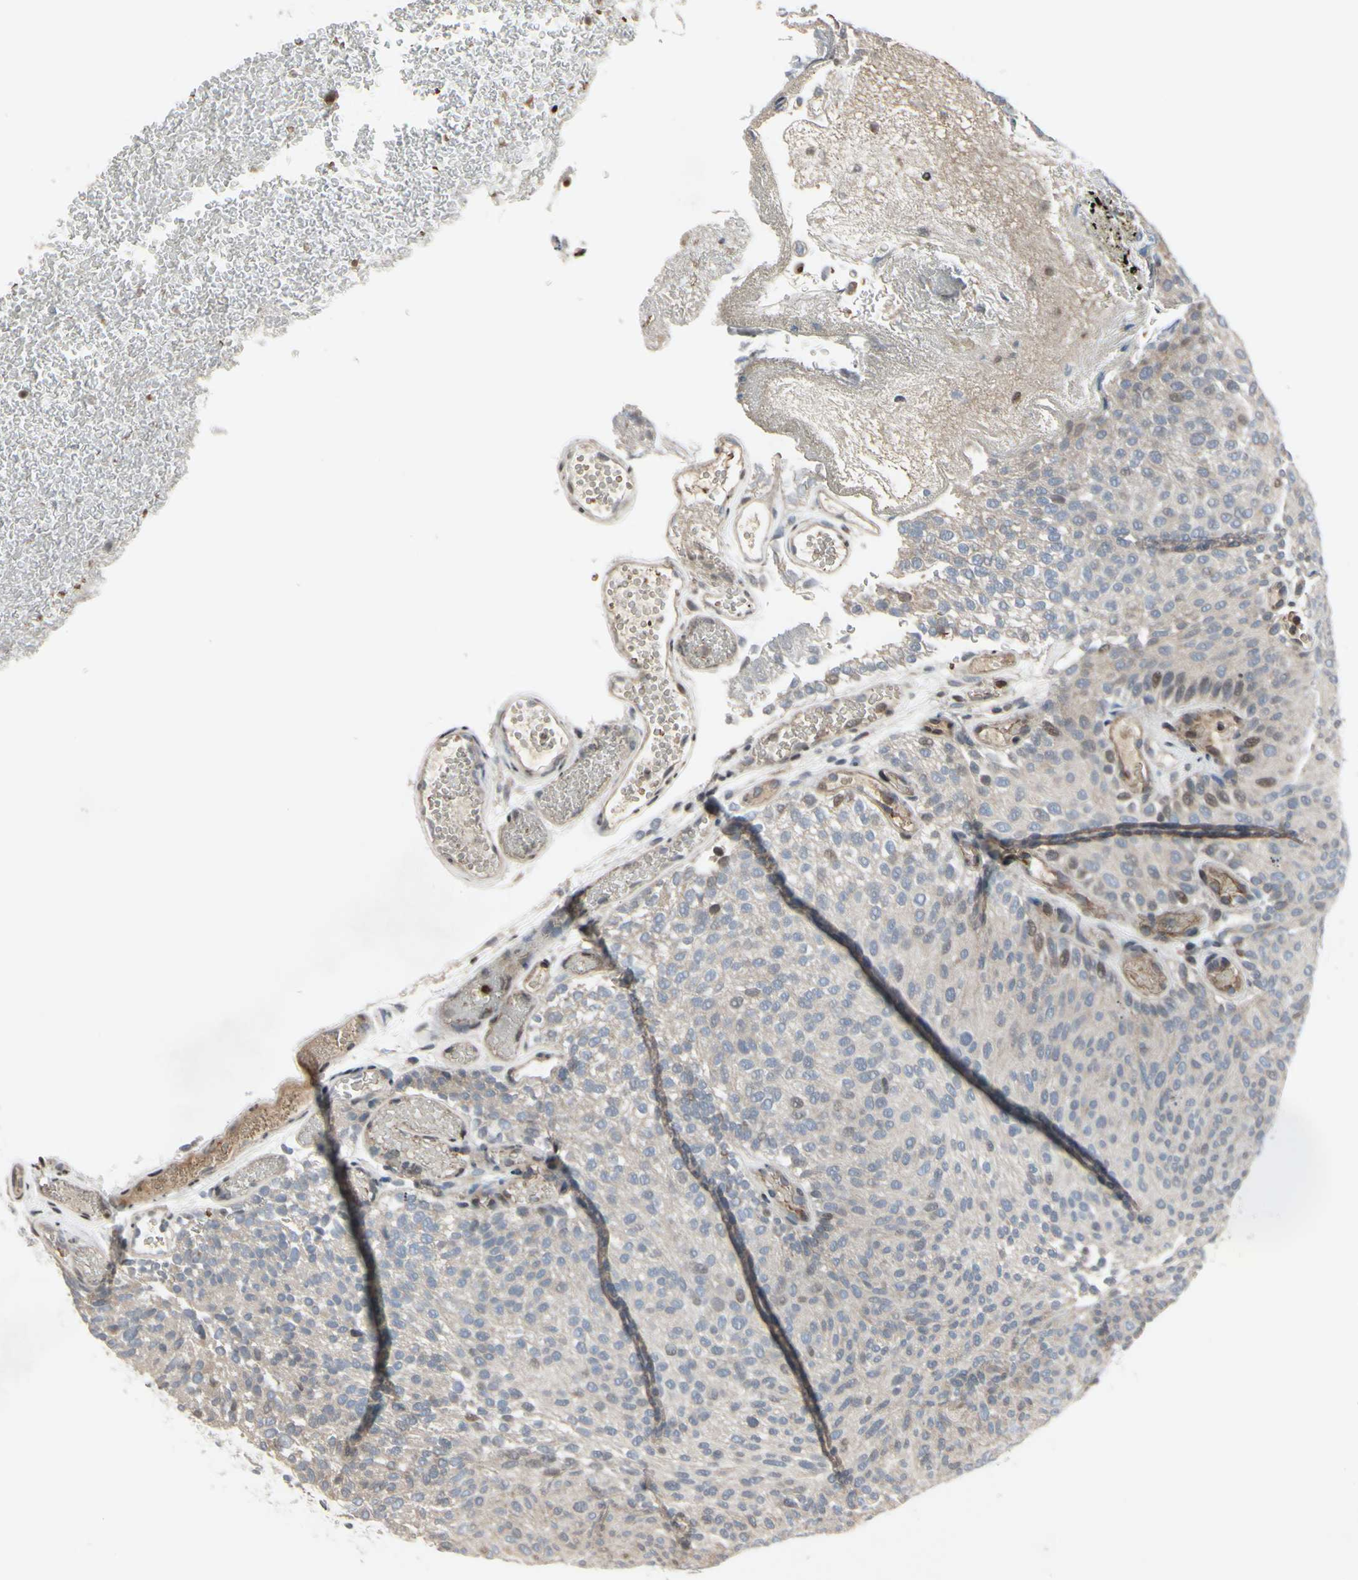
{"staining": {"intensity": "moderate", "quantity": "<25%", "location": "nuclear"}, "tissue": "urothelial cancer", "cell_type": "Tumor cells", "image_type": "cancer", "snomed": [{"axis": "morphology", "description": "Urothelial carcinoma, Low grade"}, {"axis": "topography", "description": "Urinary bladder"}], "caption": "The photomicrograph reveals a brown stain indicating the presence of a protein in the nuclear of tumor cells in urothelial carcinoma (low-grade). Nuclei are stained in blue.", "gene": "ARG1", "patient": {"sex": "male", "age": 78}}